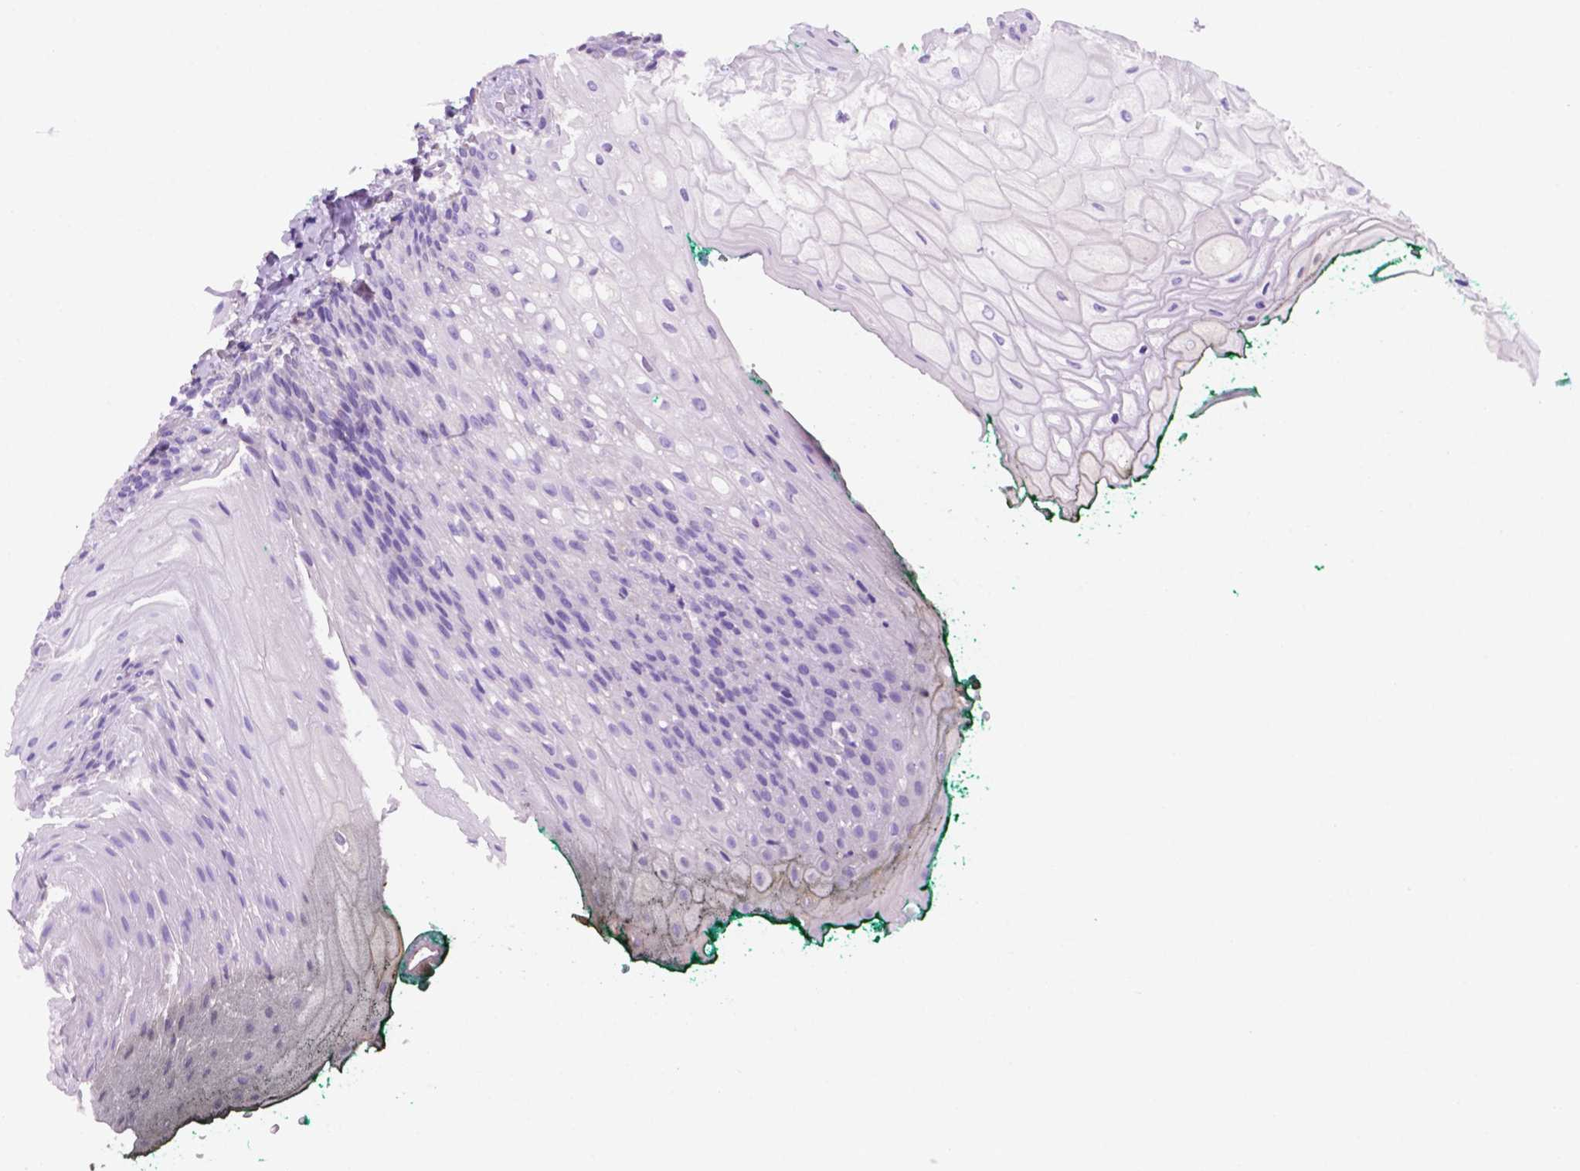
{"staining": {"intensity": "negative", "quantity": "none", "location": "none"}, "tissue": "oral mucosa", "cell_type": "Squamous epithelial cells", "image_type": "normal", "snomed": [{"axis": "morphology", "description": "Normal tissue, NOS"}, {"axis": "topography", "description": "Oral tissue"}, {"axis": "topography", "description": "Head-Neck"}], "caption": "Immunohistochemistry micrograph of unremarkable human oral mucosa stained for a protein (brown), which reveals no expression in squamous epithelial cells.", "gene": "CEACAM7", "patient": {"sex": "female", "age": 68}}